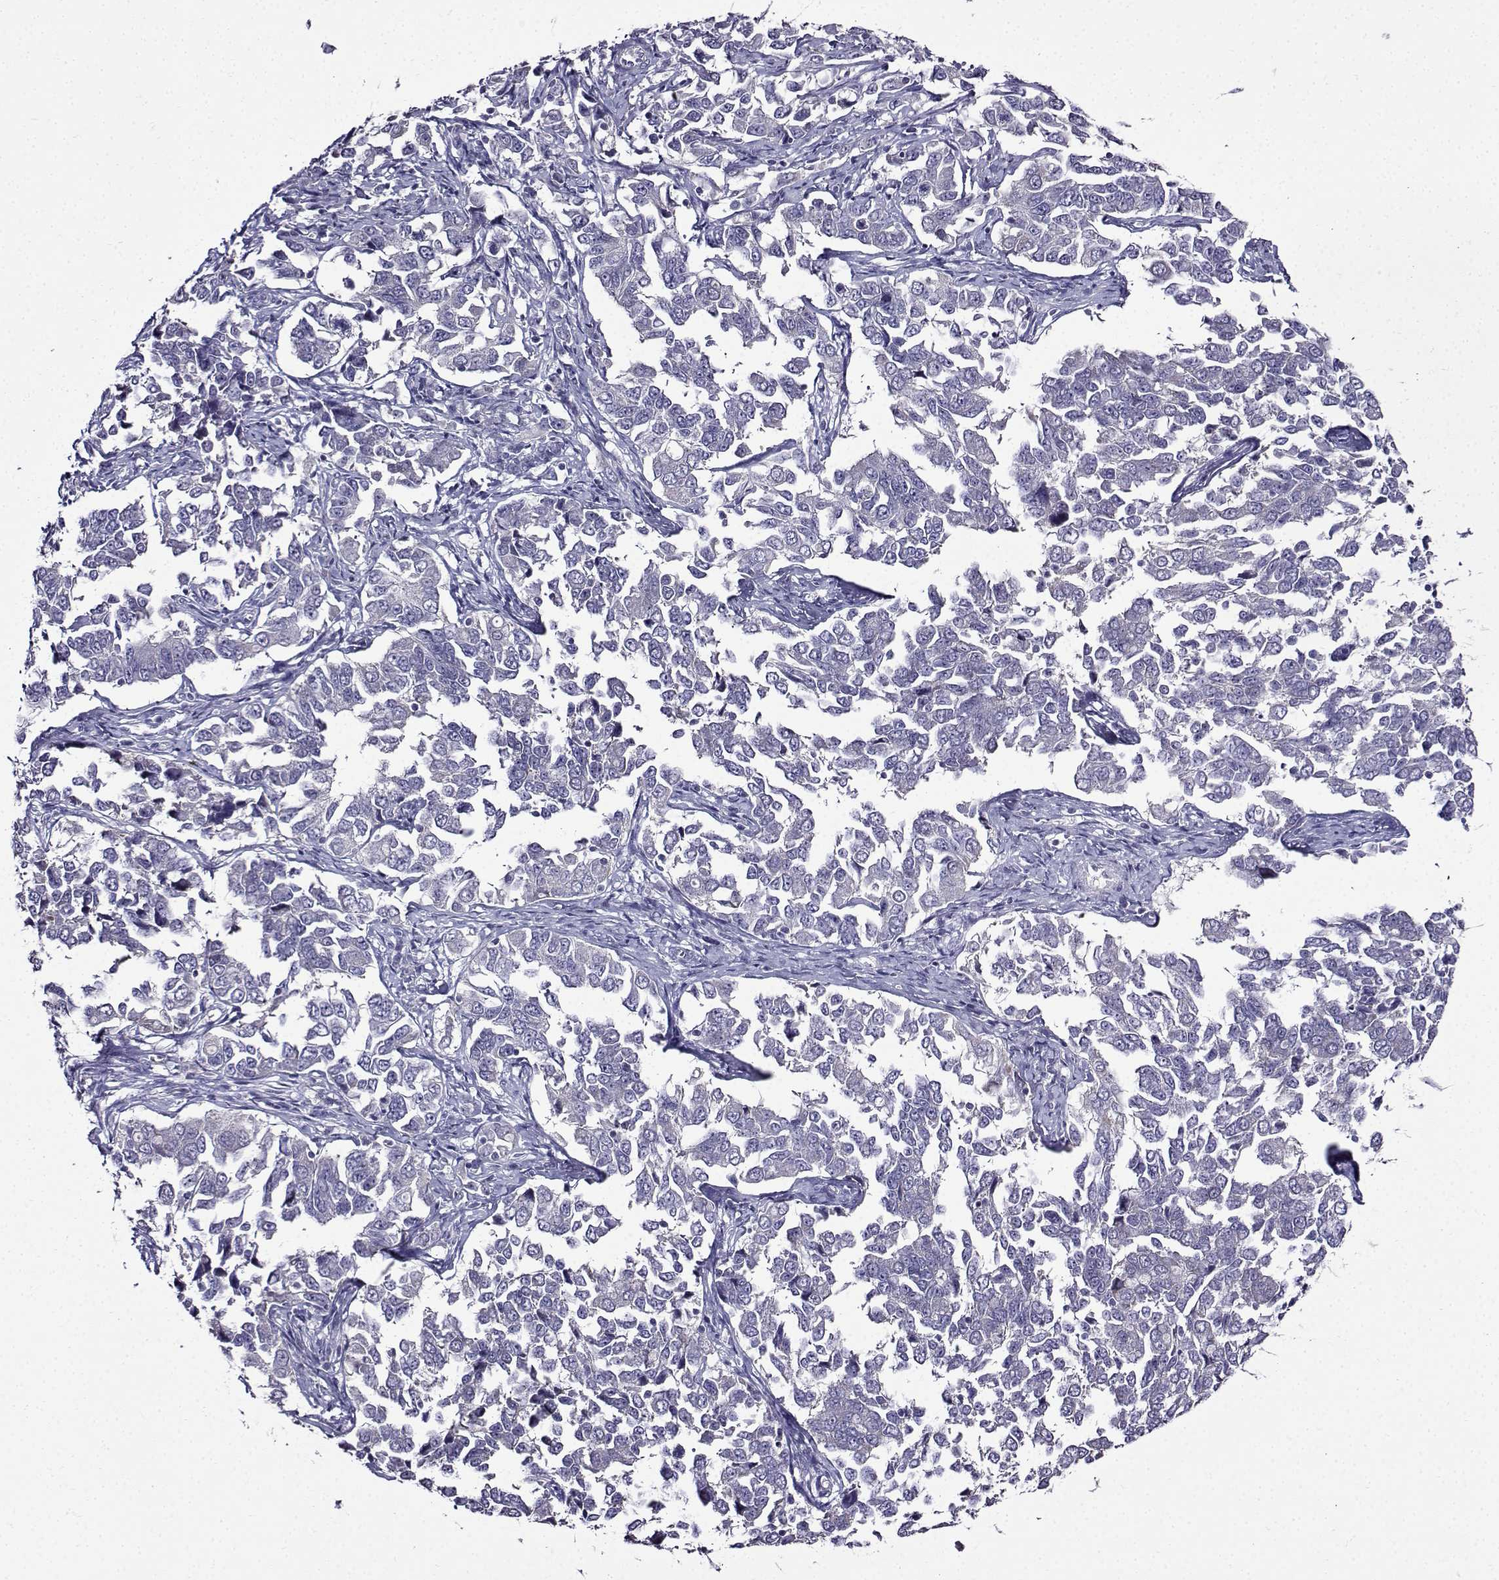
{"staining": {"intensity": "negative", "quantity": "none", "location": "none"}, "tissue": "endometrial cancer", "cell_type": "Tumor cells", "image_type": "cancer", "snomed": [{"axis": "morphology", "description": "Adenocarcinoma, NOS"}, {"axis": "topography", "description": "Endometrium"}], "caption": "Tumor cells are negative for protein expression in human endometrial adenocarcinoma.", "gene": "TMEM266", "patient": {"sex": "female", "age": 43}}